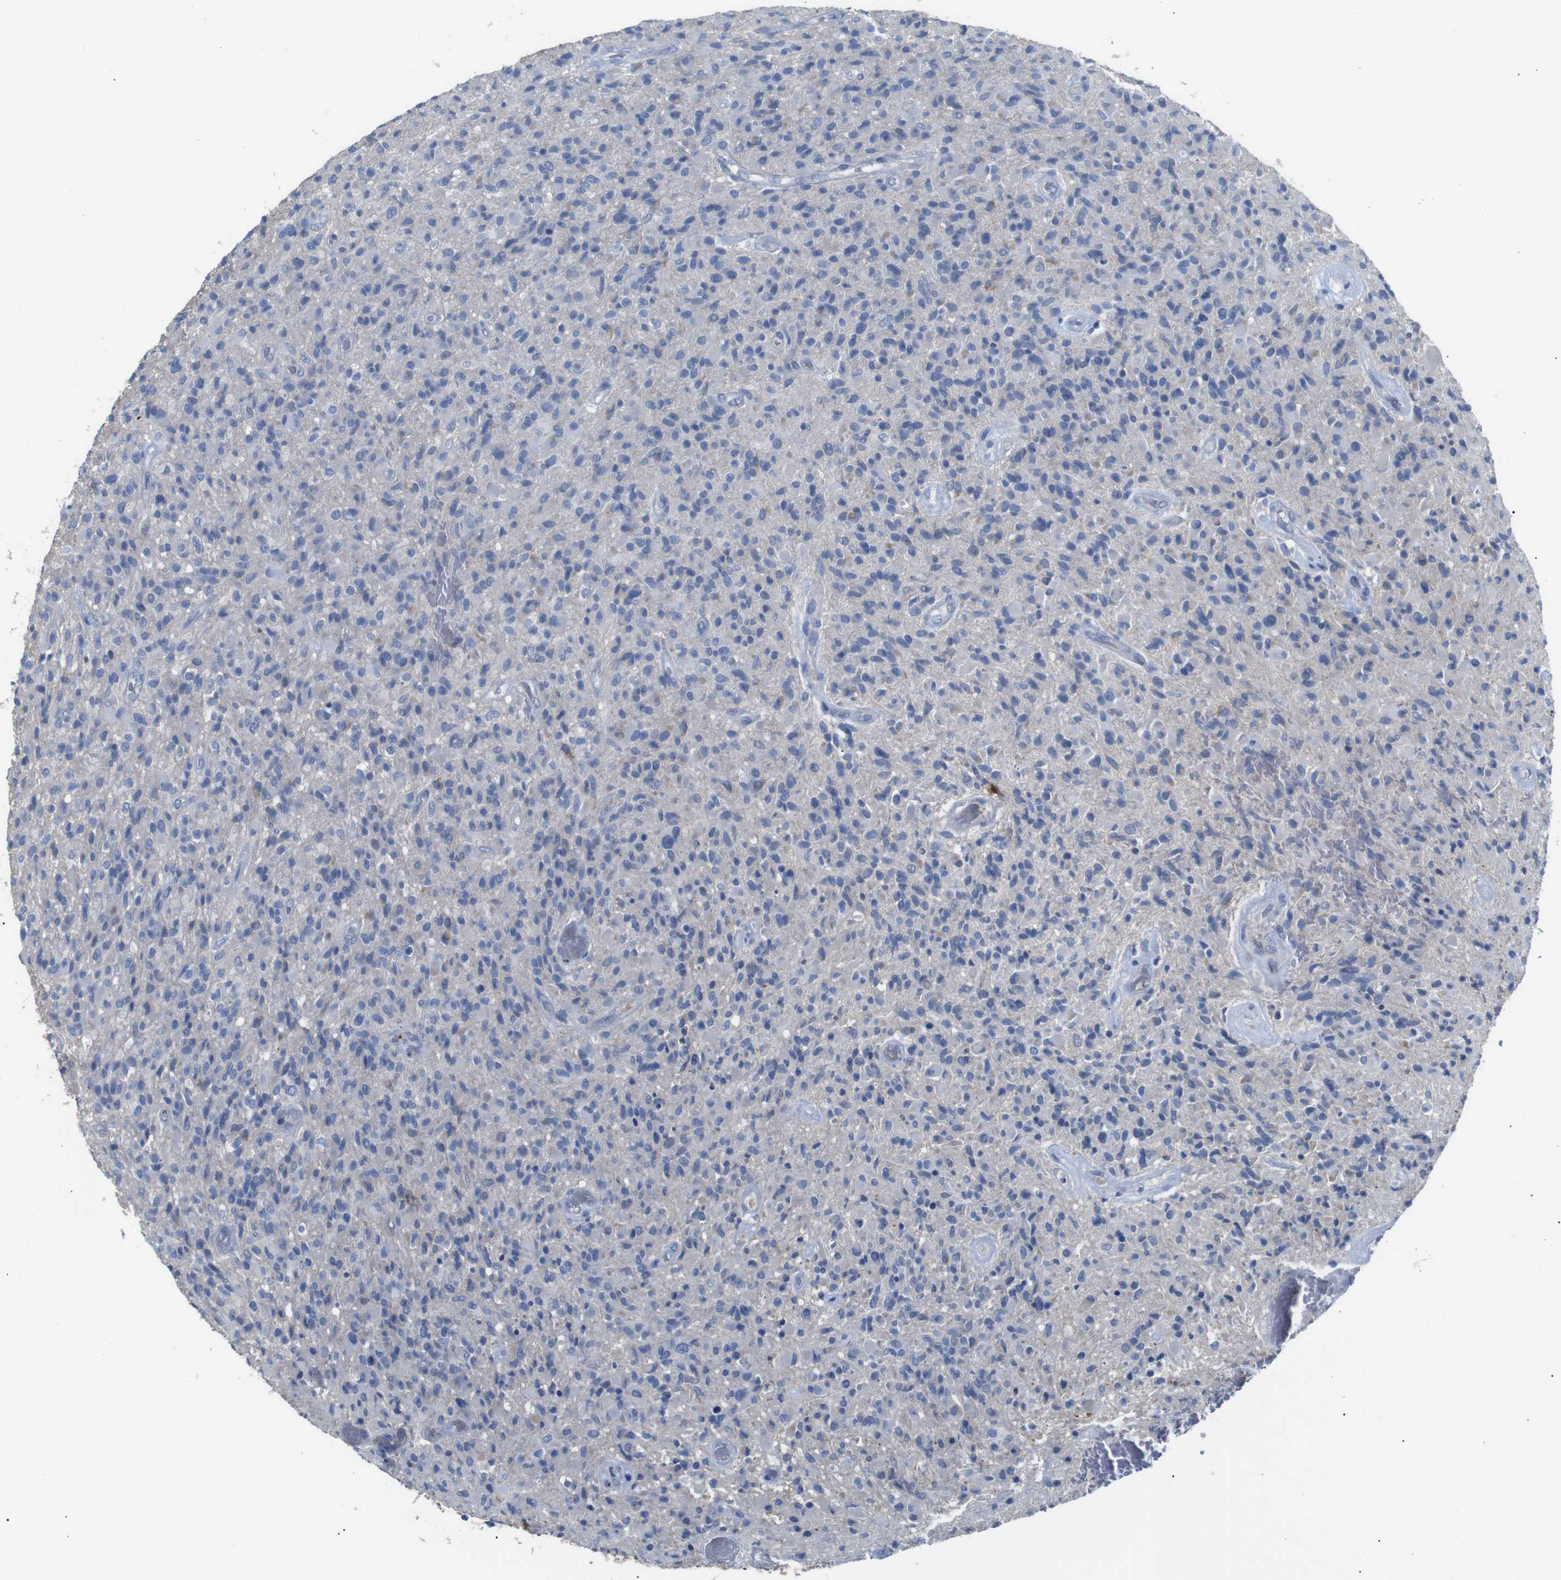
{"staining": {"intensity": "negative", "quantity": "none", "location": "none"}, "tissue": "glioma", "cell_type": "Tumor cells", "image_type": "cancer", "snomed": [{"axis": "morphology", "description": "Glioma, malignant, High grade"}, {"axis": "topography", "description": "Brain"}], "caption": "A histopathology image of malignant glioma (high-grade) stained for a protein displays no brown staining in tumor cells.", "gene": "ALOX15", "patient": {"sex": "male", "age": 71}}